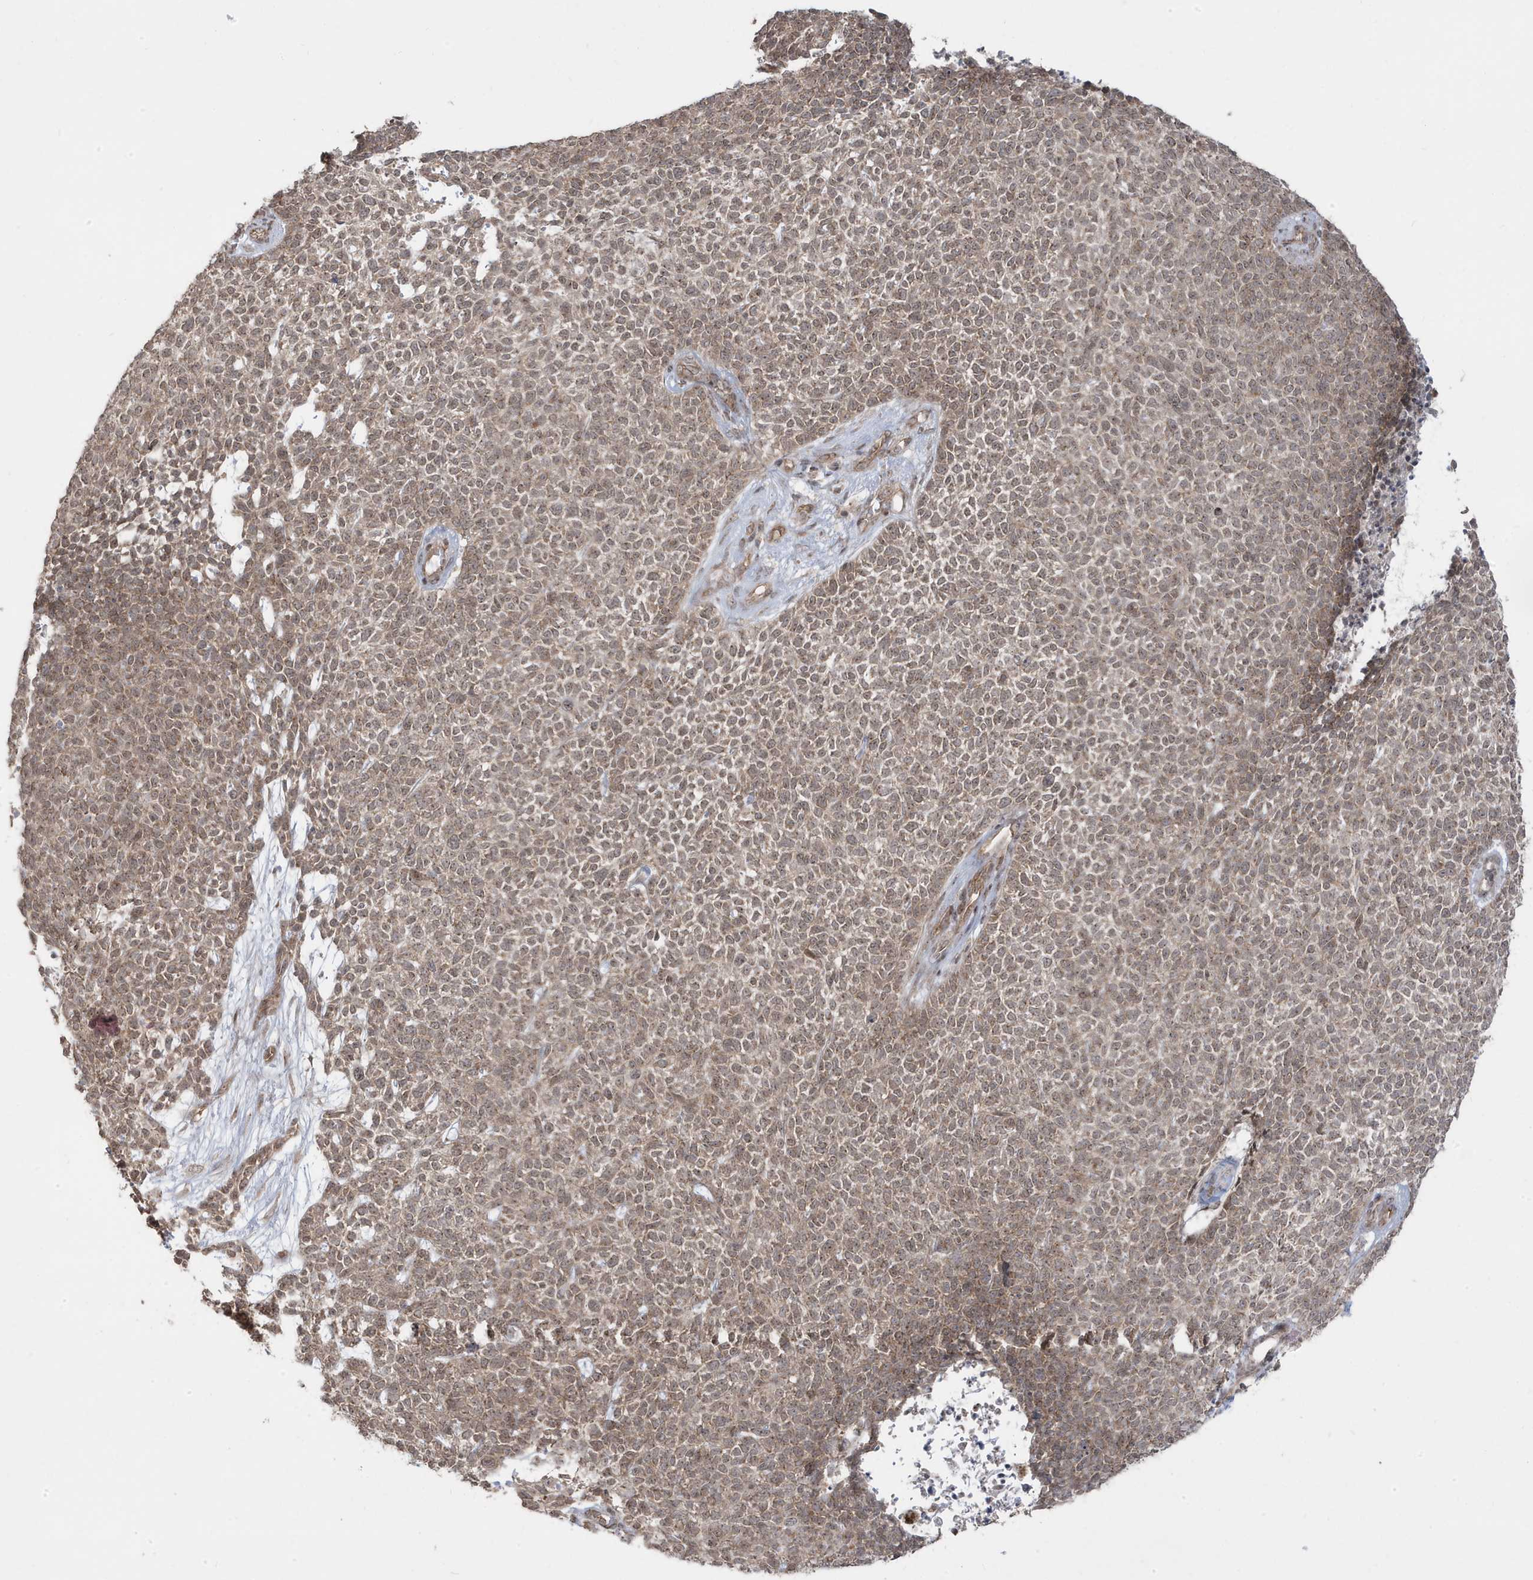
{"staining": {"intensity": "moderate", "quantity": ">75%", "location": "cytoplasmic/membranous,nuclear"}, "tissue": "skin cancer", "cell_type": "Tumor cells", "image_type": "cancer", "snomed": [{"axis": "morphology", "description": "Basal cell carcinoma"}, {"axis": "topography", "description": "Skin"}], "caption": "Immunohistochemical staining of skin cancer (basal cell carcinoma) demonstrates medium levels of moderate cytoplasmic/membranous and nuclear protein staining in approximately >75% of tumor cells.", "gene": "DNAJC12", "patient": {"sex": "female", "age": 84}}